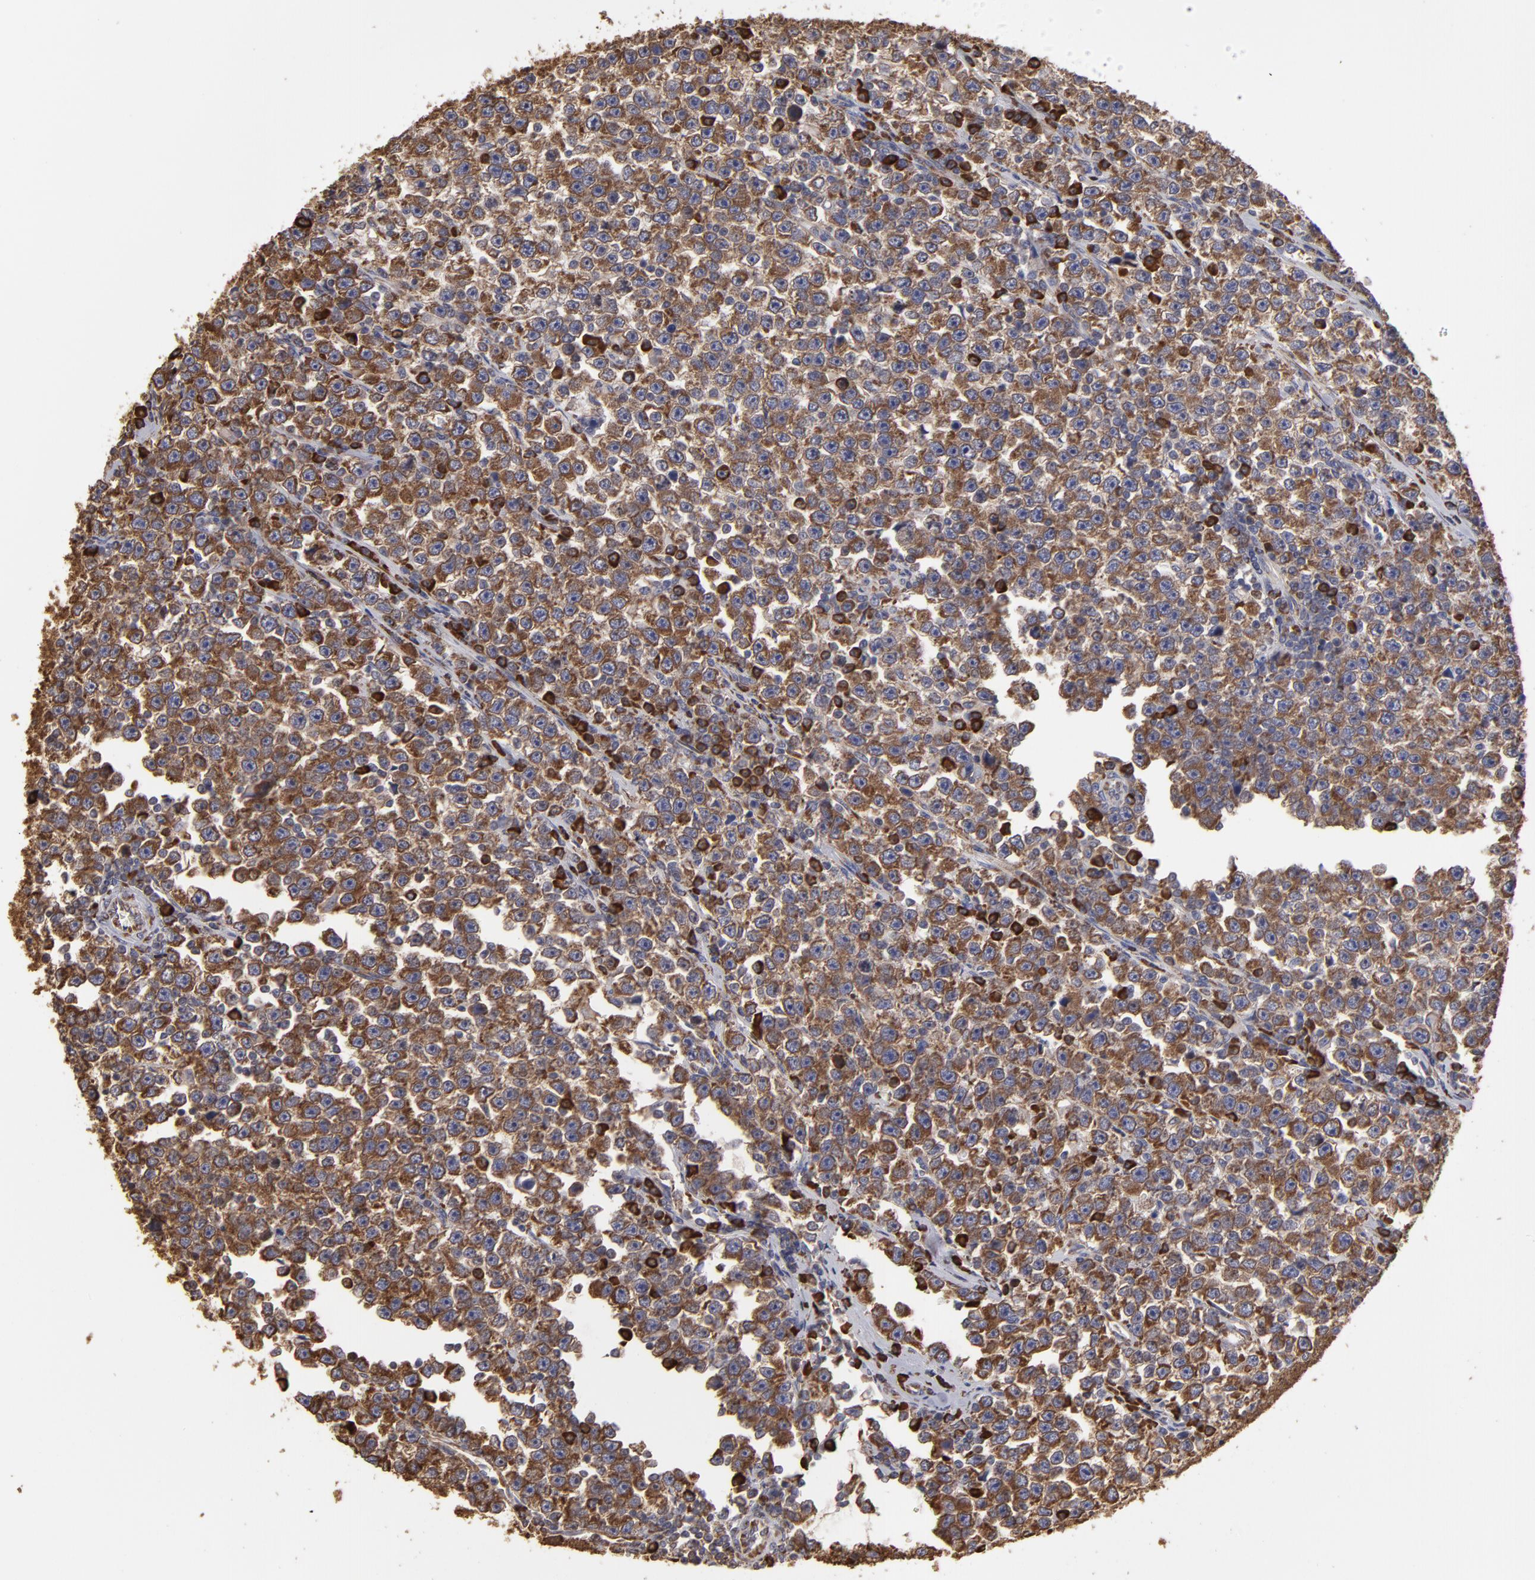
{"staining": {"intensity": "strong", "quantity": ">75%", "location": "cytoplasmic/membranous"}, "tissue": "testis cancer", "cell_type": "Tumor cells", "image_type": "cancer", "snomed": [{"axis": "morphology", "description": "Seminoma, NOS"}, {"axis": "topography", "description": "Testis"}], "caption": "Seminoma (testis) stained with DAB immunohistochemistry displays high levels of strong cytoplasmic/membranous staining in approximately >75% of tumor cells. Immunohistochemistry (ihc) stains the protein of interest in brown and the nuclei are stained blue.", "gene": "SND1", "patient": {"sex": "male", "age": 43}}